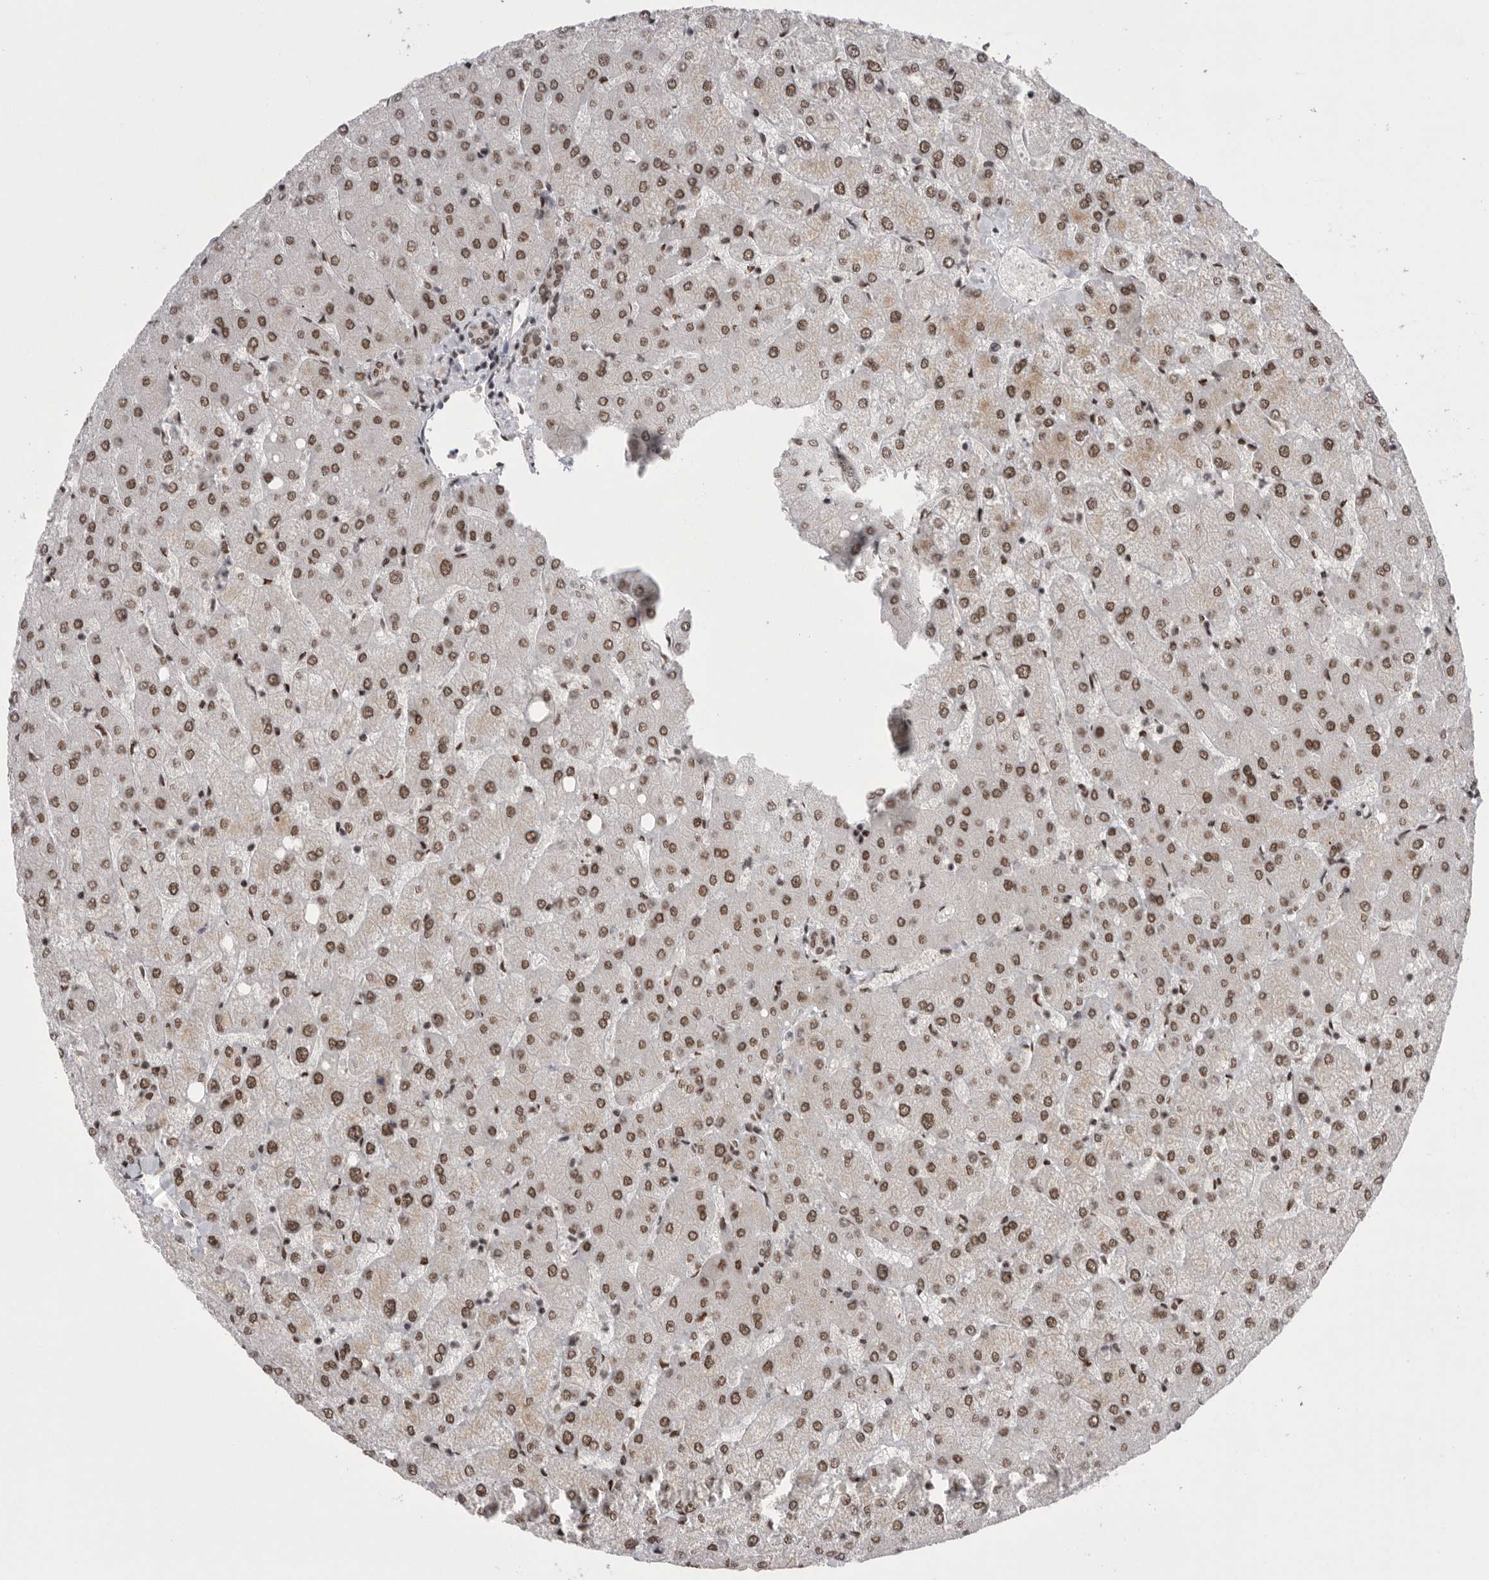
{"staining": {"intensity": "moderate", "quantity": ">75%", "location": "nuclear"}, "tissue": "liver", "cell_type": "Cholangiocytes", "image_type": "normal", "snomed": [{"axis": "morphology", "description": "Normal tissue, NOS"}, {"axis": "topography", "description": "Liver"}], "caption": "High-magnification brightfield microscopy of normal liver stained with DAB (3,3'-diaminobenzidine) (brown) and counterstained with hematoxylin (blue). cholangiocytes exhibit moderate nuclear staining is present in approximately>75% of cells. (DAB IHC, brown staining for protein, blue staining for nuclei).", "gene": "POU5F1", "patient": {"sex": "female", "age": 54}}